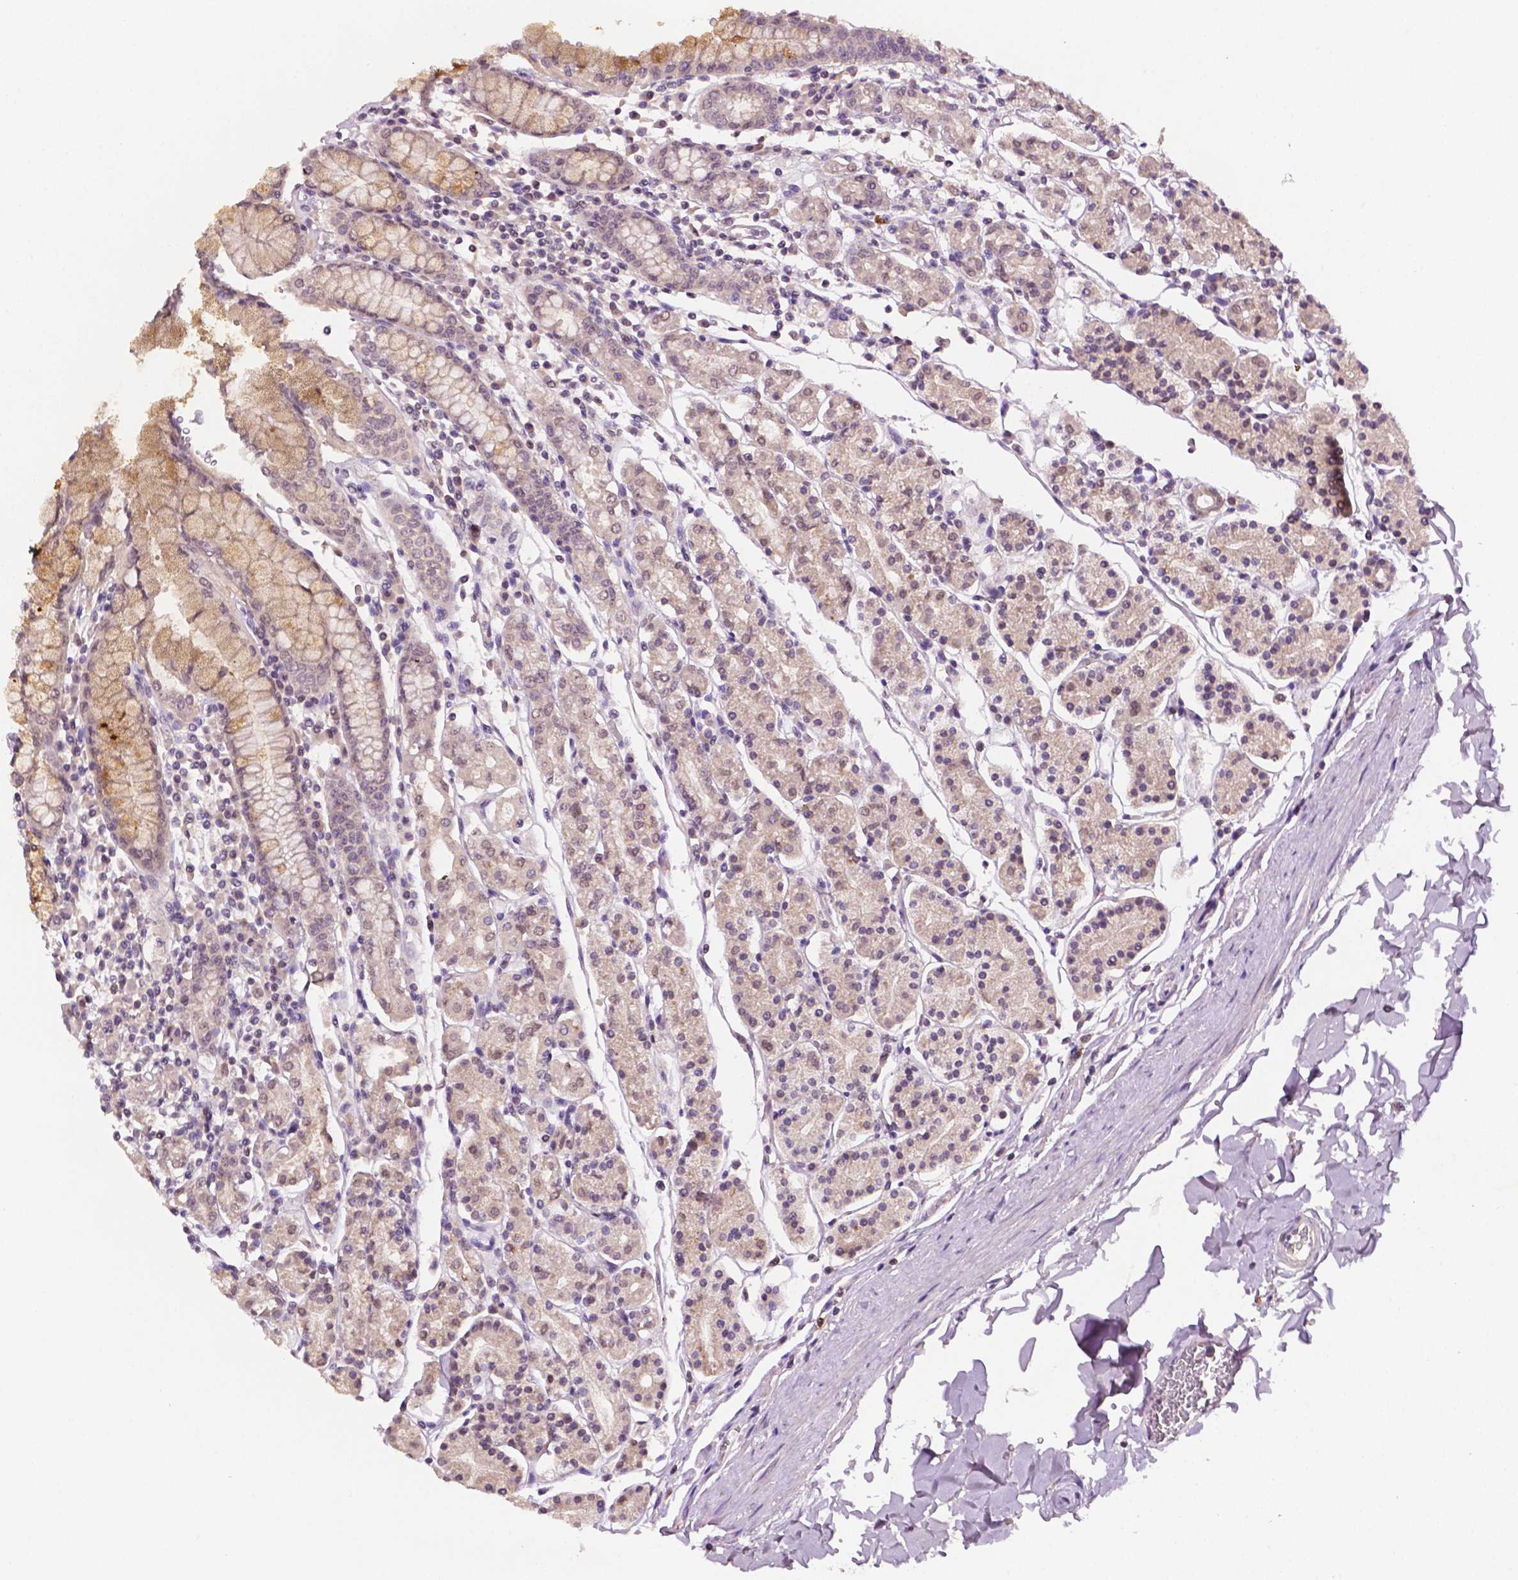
{"staining": {"intensity": "weak", "quantity": "25%-75%", "location": "cytoplasmic/membranous,nuclear"}, "tissue": "stomach", "cell_type": "Glandular cells", "image_type": "normal", "snomed": [{"axis": "morphology", "description": "Normal tissue, NOS"}, {"axis": "topography", "description": "Stomach, upper"}, {"axis": "topography", "description": "Stomach"}], "caption": "IHC staining of normal stomach, which reveals low levels of weak cytoplasmic/membranous,nuclear expression in approximately 25%-75% of glandular cells indicating weak cytoplasmic/membranous,nuclear protein positivity. The staining was performed using DAB (brown) for protein detection and nuclei were counterstained in hematoxylin (blue).", "gene": "MROH6", "patient": {"sex": "male", "age": 62}}